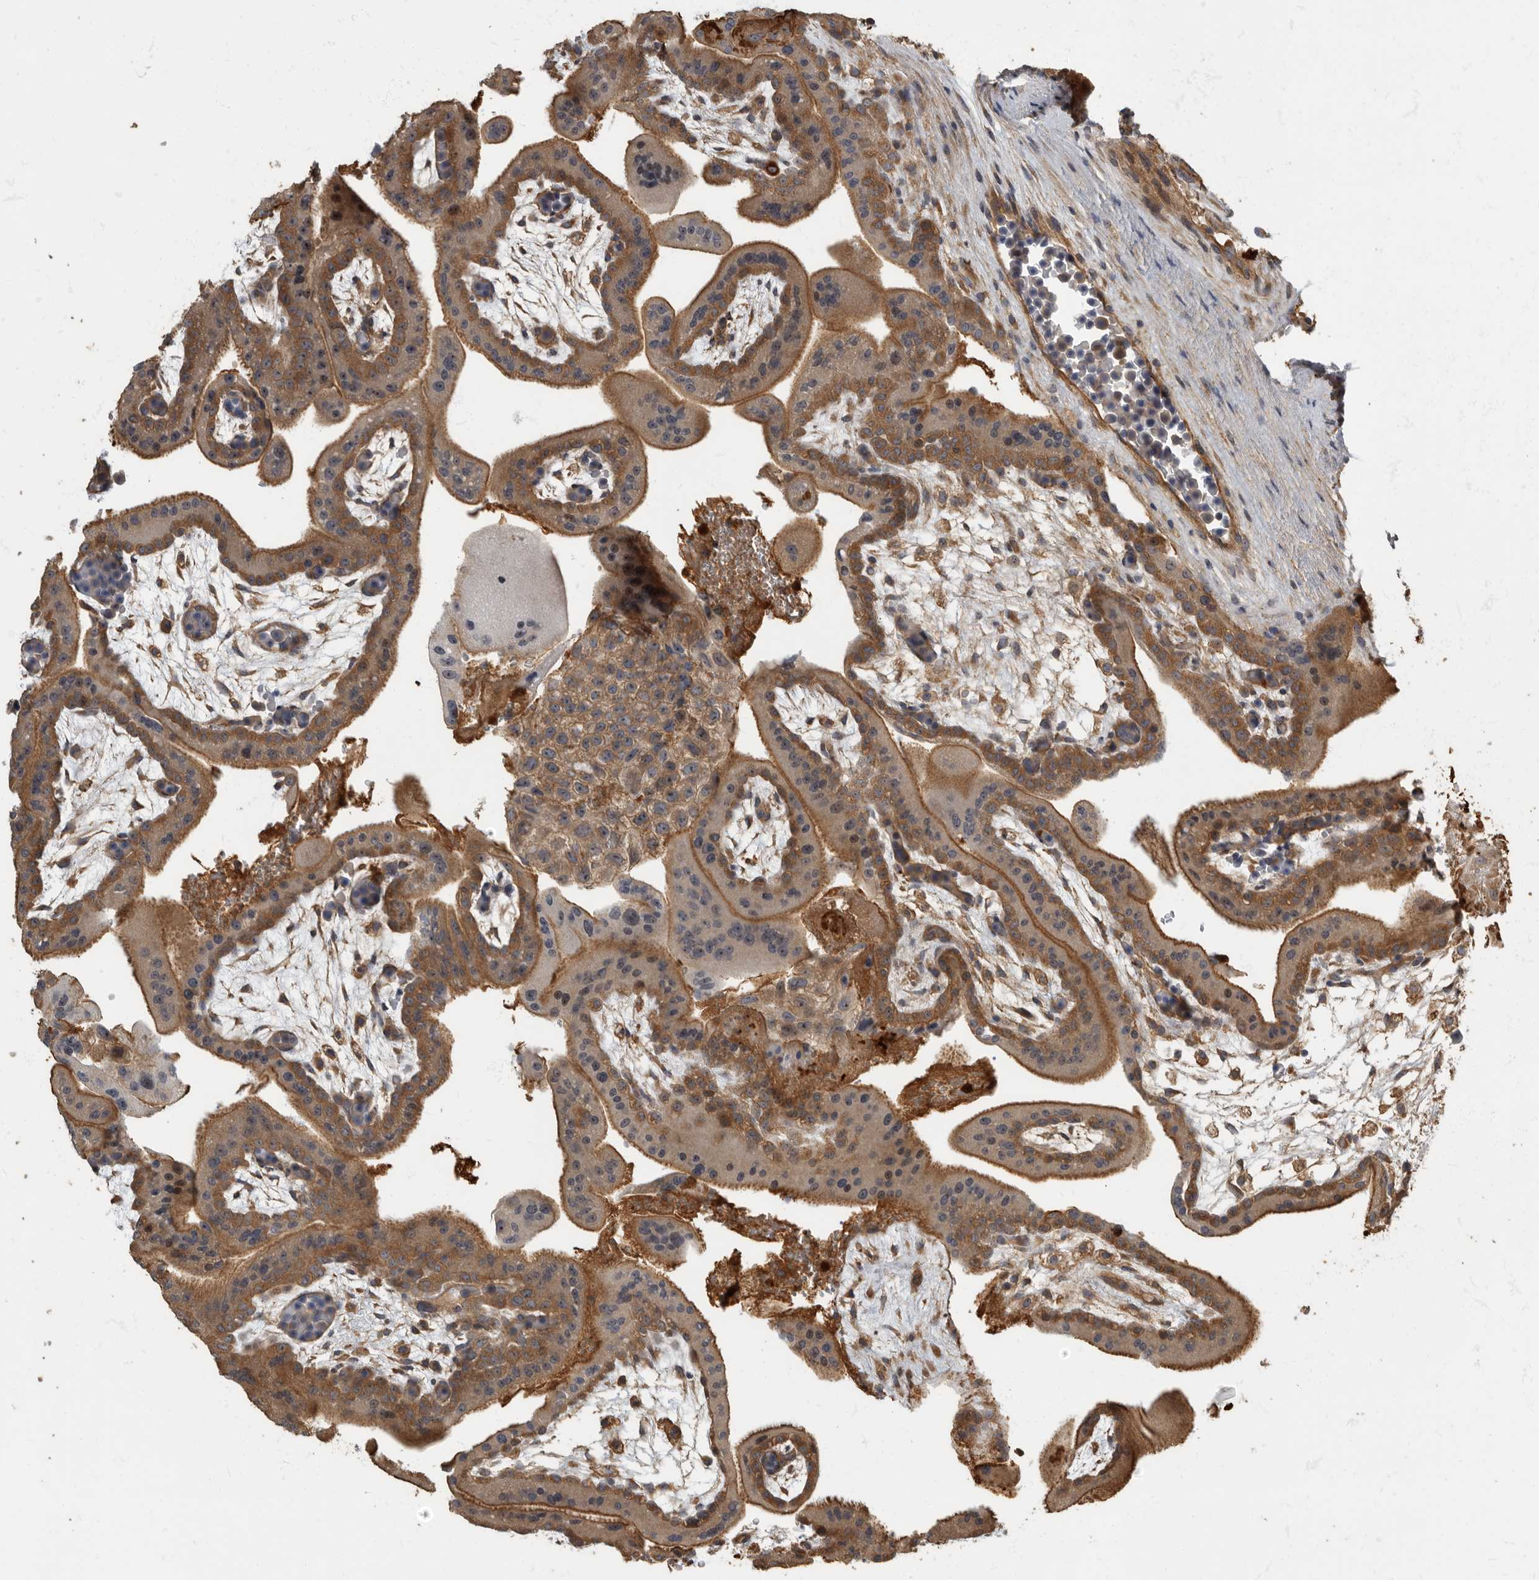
{"staining": {"intensity": "moderate", "quantity": ">75%", "location": "cytoplasmic/membranous"}, "tissue": "placenta", "cell_type": "Decidual cells", "image_type": "normal", "snomed": [{"axis": "morphology", "description": "Normal tissue, NOS"}, {"axis": "topography", "description": "Placenta"}], "caption": "Placenta stained with immunohistochemistry shows moderate cytoplasmic/membranous staining in approximately >75% of decidual cells. The staining was performed using DAB to visualize the protein expression in brown, while the nuclei were stained in blue with hematoxylin (Magnification: 20x).", "gene": "DAAM1", "patient": {"sex": "female", "age": 35}}